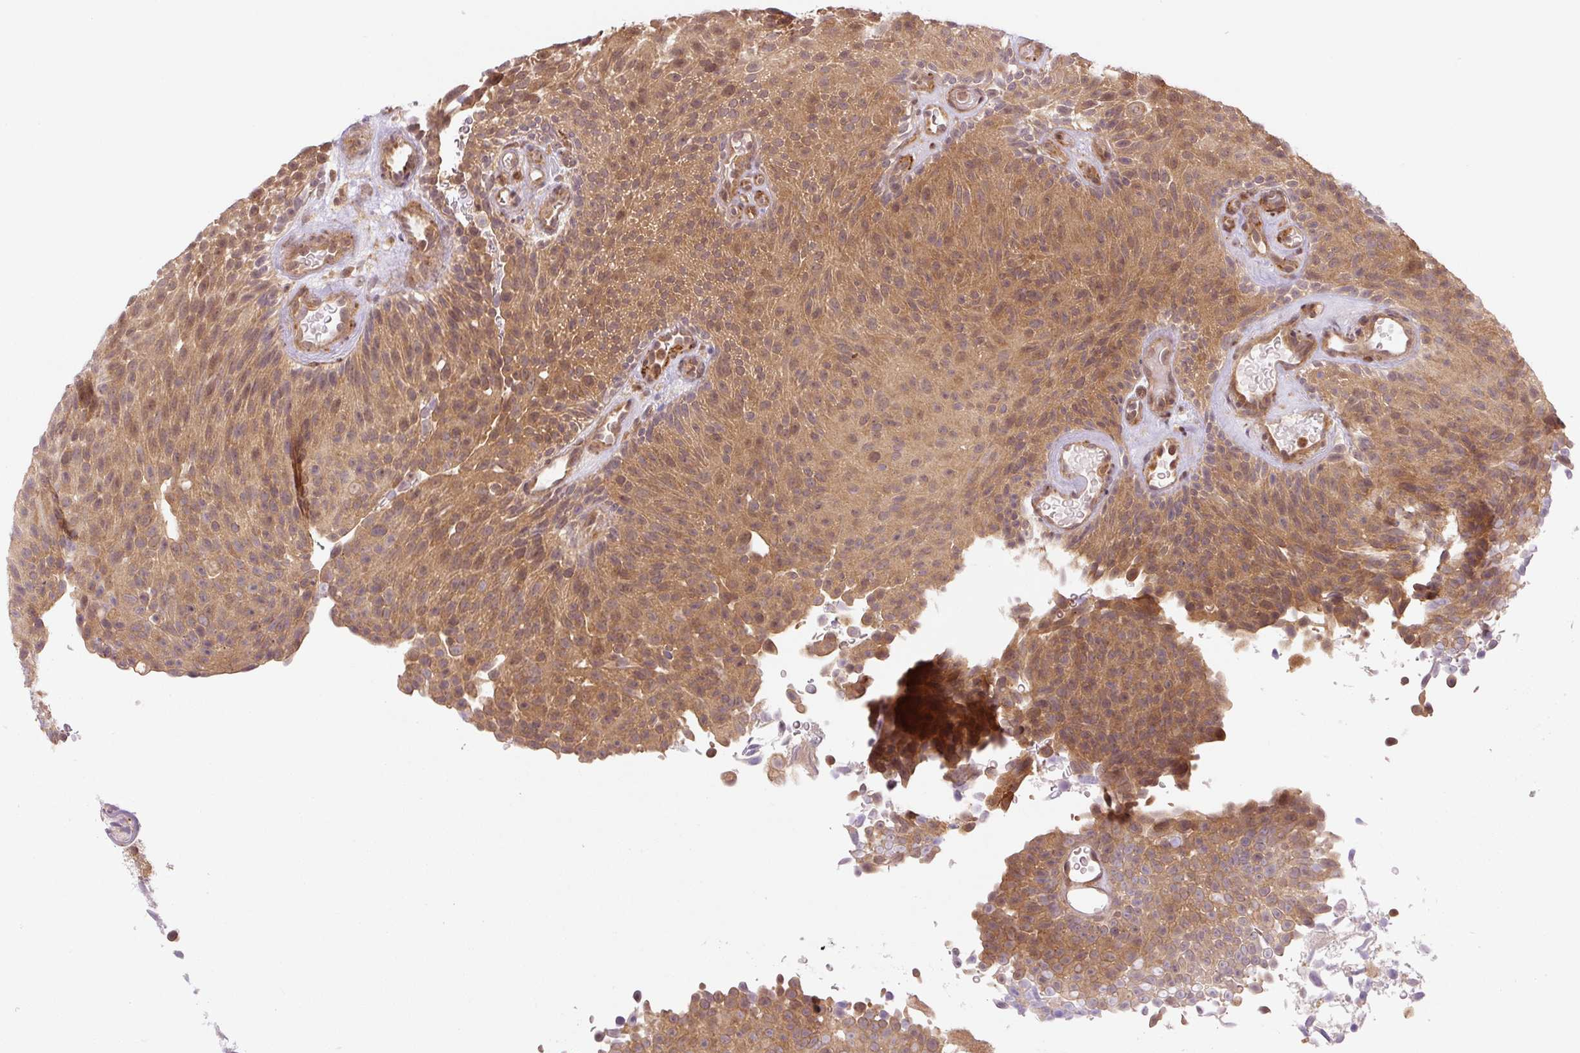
{"staining": {"intensity": "moderate", "quantity": ">75%", "location": "cytoplasmic/membranous"}, "tissue": "urothelial cancer", "cell_type": "Tumor cells", "image_type": "cancer", "snomed": [{"axis": "morphology", "description": "Urothelial carcinoma, Low grade"}, {"axis": "topography", "description": "Urinary bladder"}], "caption": "Immunohistochemistry micrograph of neoplastic tissue: human urothelial cancer stained using immunohistochemistry (IHC) exhibits medium levels of moderate protein expression localized specifically in the cytoplasmic/membranous of tumor cells, appearing as a cytoplasmic/membranous brown color.", "gene": "ZSWIM7", "patient": {"sex": "male", "age": 78}}